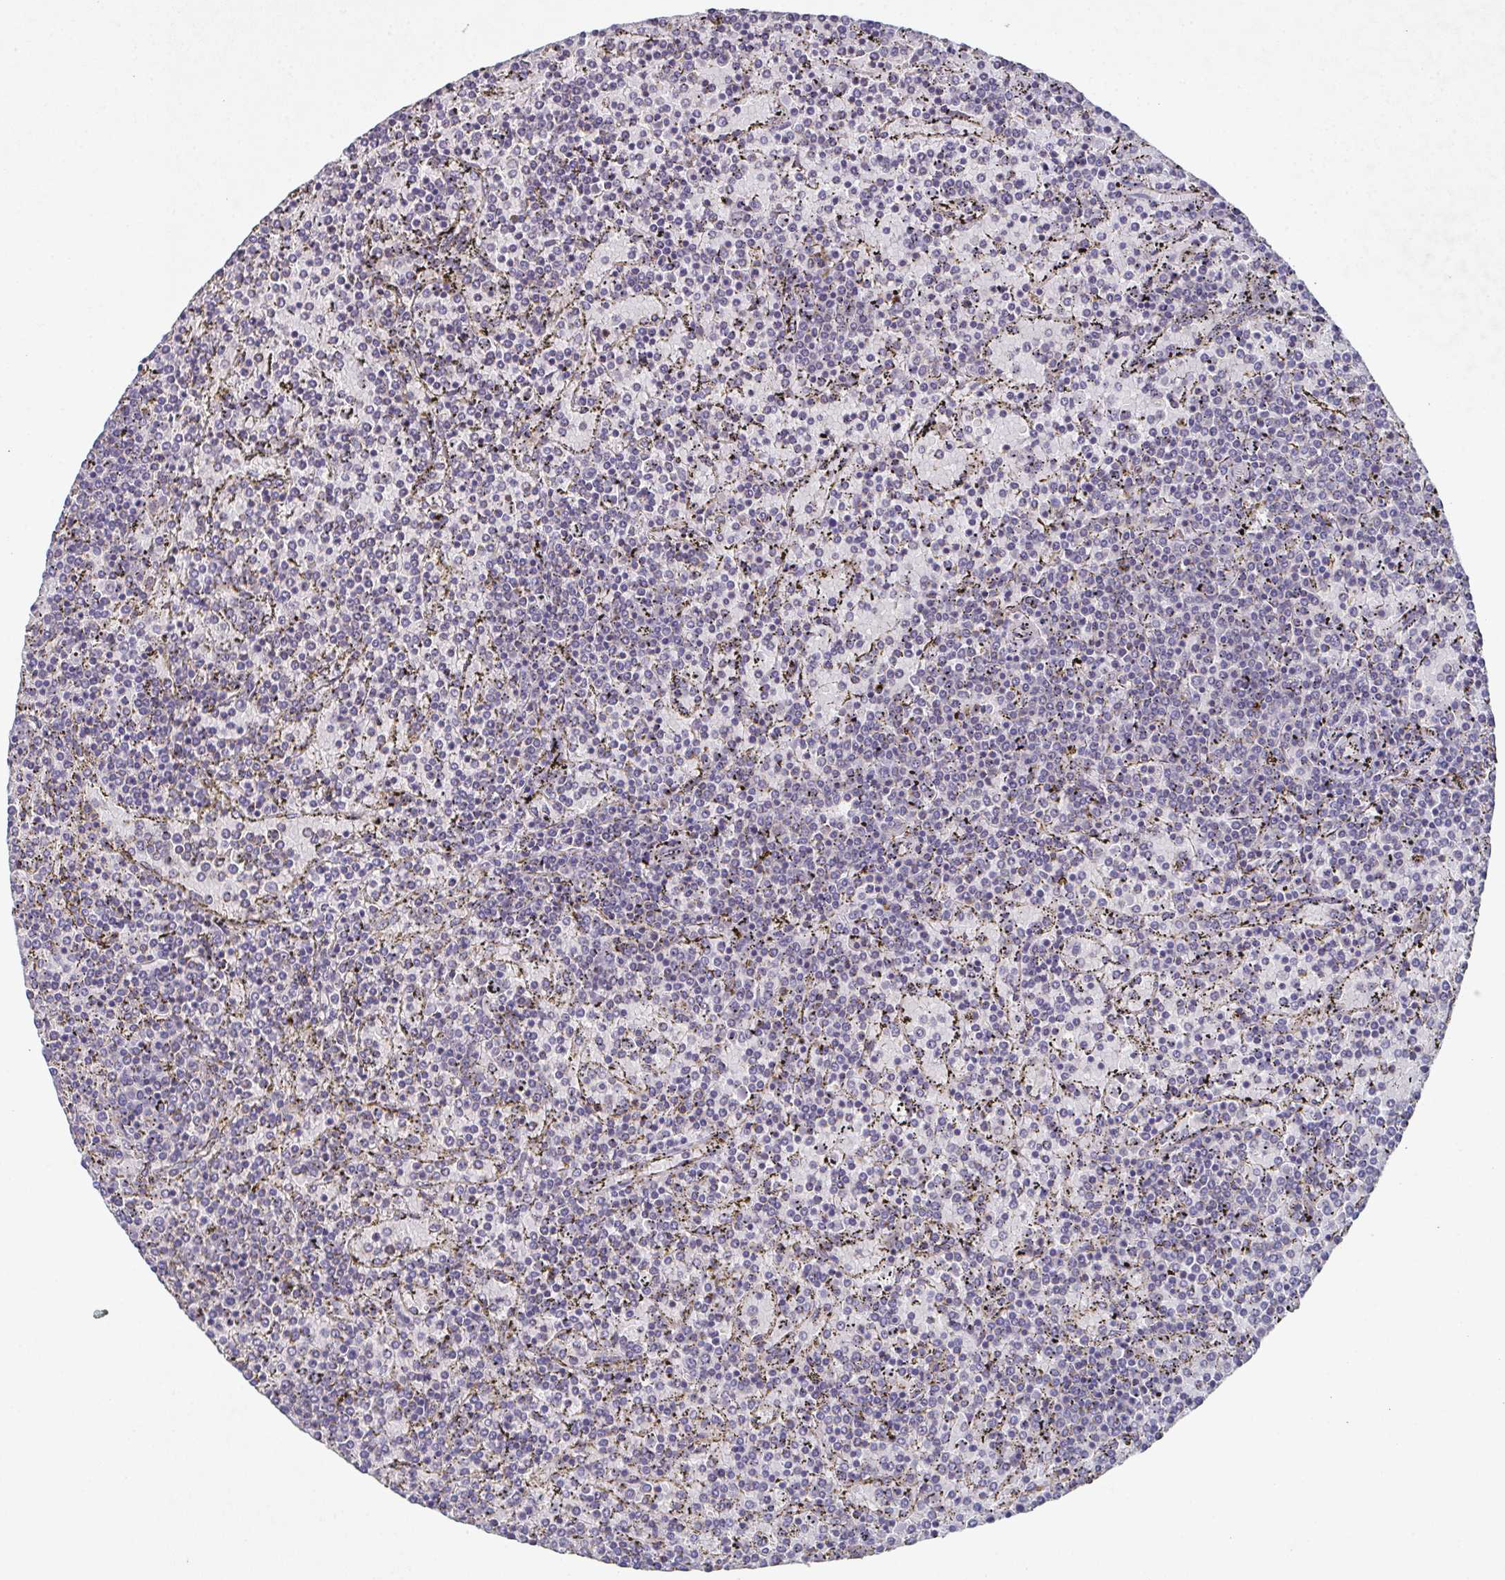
{"staining": {"intensity": "negative", "quantity": "none", "location": "none"}, "tissue": "lymphoma", "cell_type": "Tumor cells", "image_type": "cancer", "snomed": [{"axis": "morphology", "description": "Malignant lymphoma, non-Hodgkin's type, Low grade"}, {"axis": "topography", "description": "Spleen"}], "caption": "Tumor cells are negative for brown protein staining in lymphoma. (DAB (3,3'-diaminobenzidine) immunohistochemistry visualized using brightfield microscopy, high magnification).", "gene": "MT-ND3", "patient": {"sex": "female", "age": 77}}